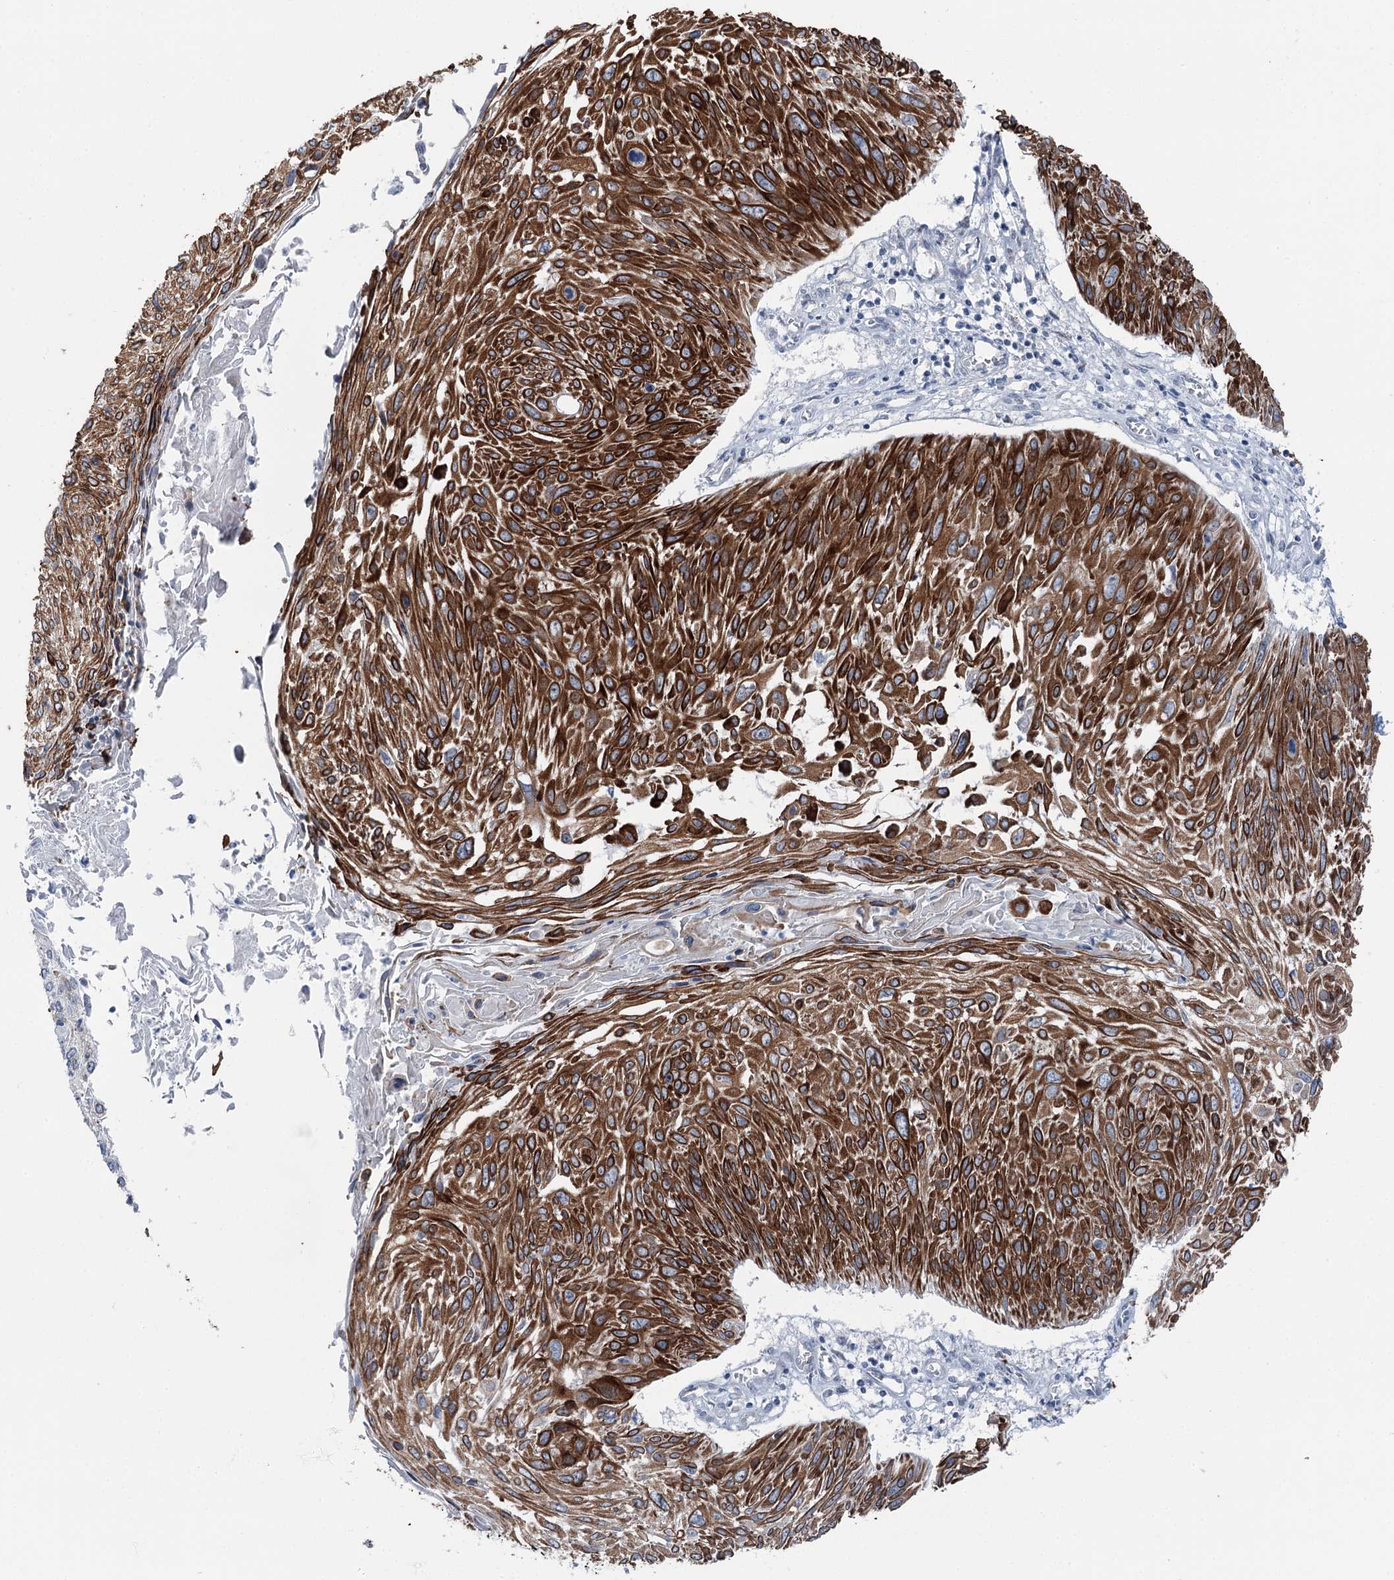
{"staining": {"intensity": "strong", "quantity": ">75%", "location": "cytoplasmic/membranous"}, "tissue": "cervical cancer", "cell_type": "Tumor cells", "image_type": "cancer", "snomed": [{"axis": "morphology", "description": "Squamous cell carcinoma, NOS"}, {"axis": "topography", "description": "Cervix"}], "caption": "This is a micrograph of IHC staining of squamous cell carcinoma (cervical), which shows strong expression in the cytoplasmic/membranous of tumor cells.", "gene": "STEEP1", "patient": {"sex": "female", "age": 51}}